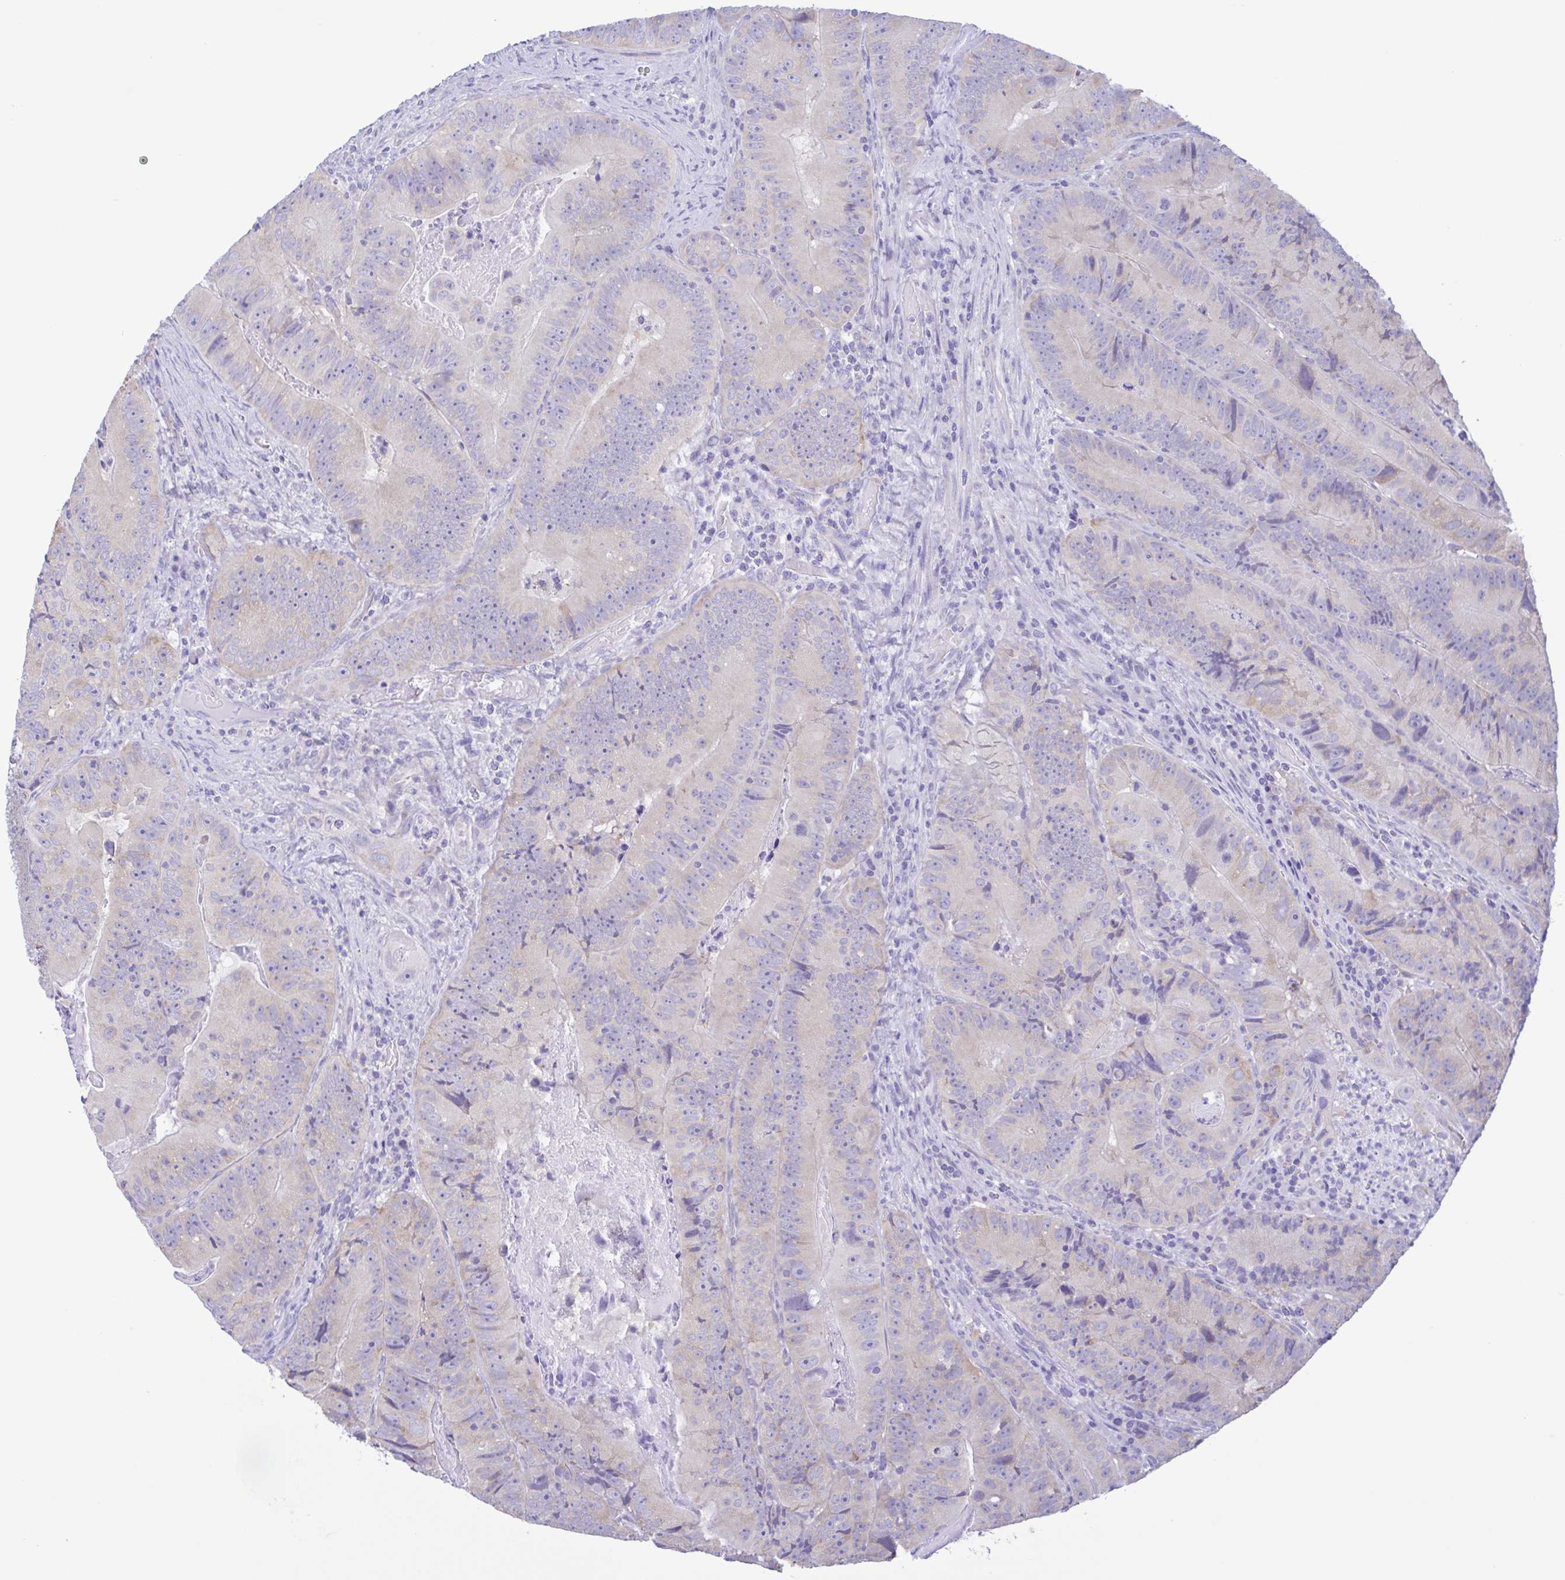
{"staining": {"intensity": "negative", "quantity": "none", "location": "none"}, "tissue": "colorectal cancer", "cell_type": "Tumor cells", "image_type": "cancer", "snomed": [{"axis": "morphology", "description": "Adenocarcinoma, NOS"}, {"axis": "topography", "description": "Colon"}], "caption": "Tumor cells show no significant expression in adenocarcinoma (colorectal).", "gene": "TNNI3", "patient": {"sex": "female", "age": 86}}